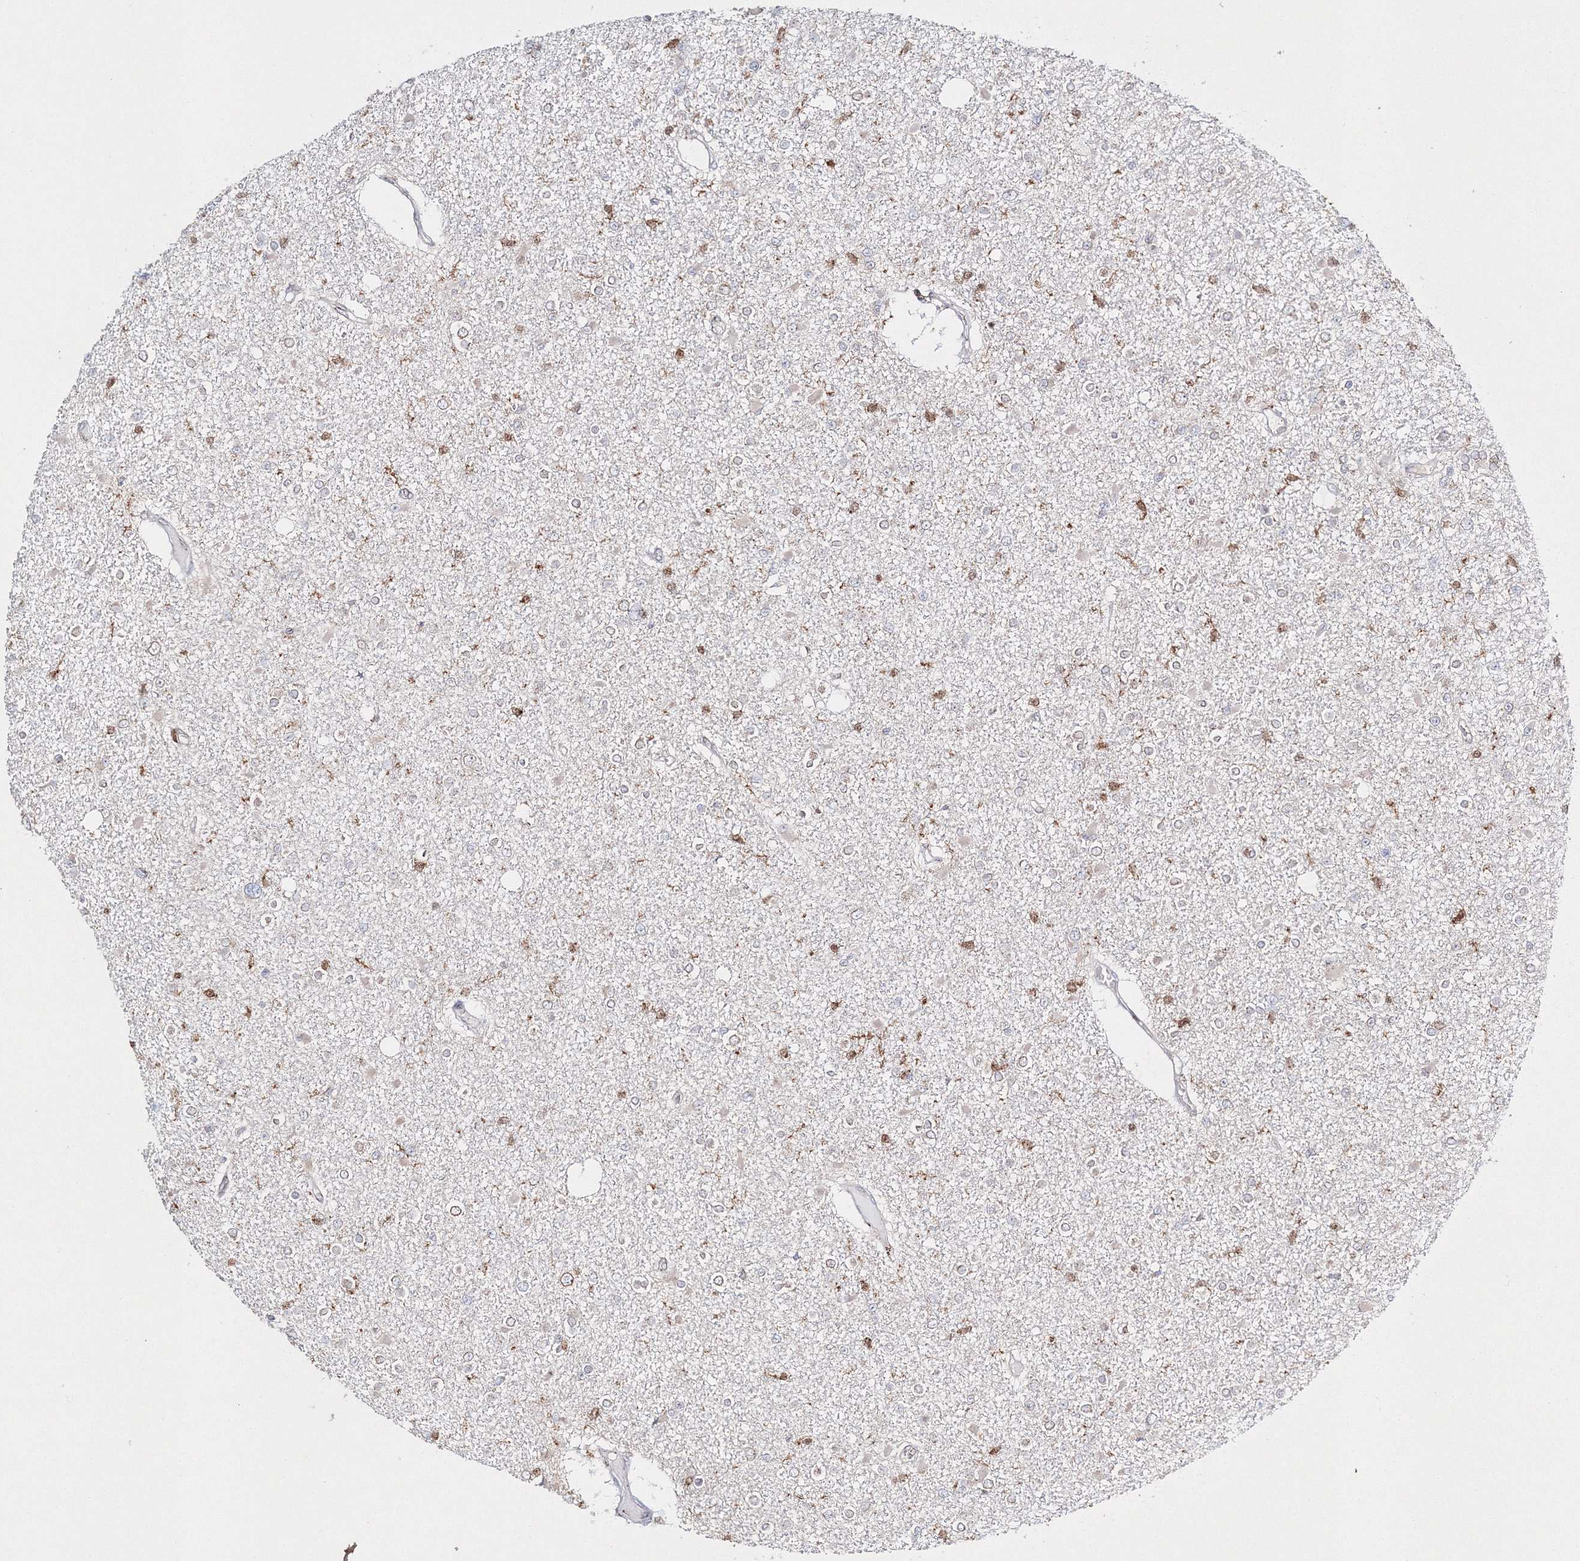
{"staining": {"intensity": "moderate", "quantity": "<25%", "location": "nuclear"}, "tissue": "glioma", "cell_type": "Tumor cells", "image_type": "cancer", "snomed": [{"axis": "morphology", "description": "Glioma, malignant, Low grade"}, {"axis": "topography", "description": "Brain"}], "caption": "Immunohistochemistry (IHC) of malignant glioma (low-grade) shows low levels of moderate nuclear staining in approximately <25% of tumor cells.", "gene": "ARCN1", "patient": {"sex": "female", "age": 22}}